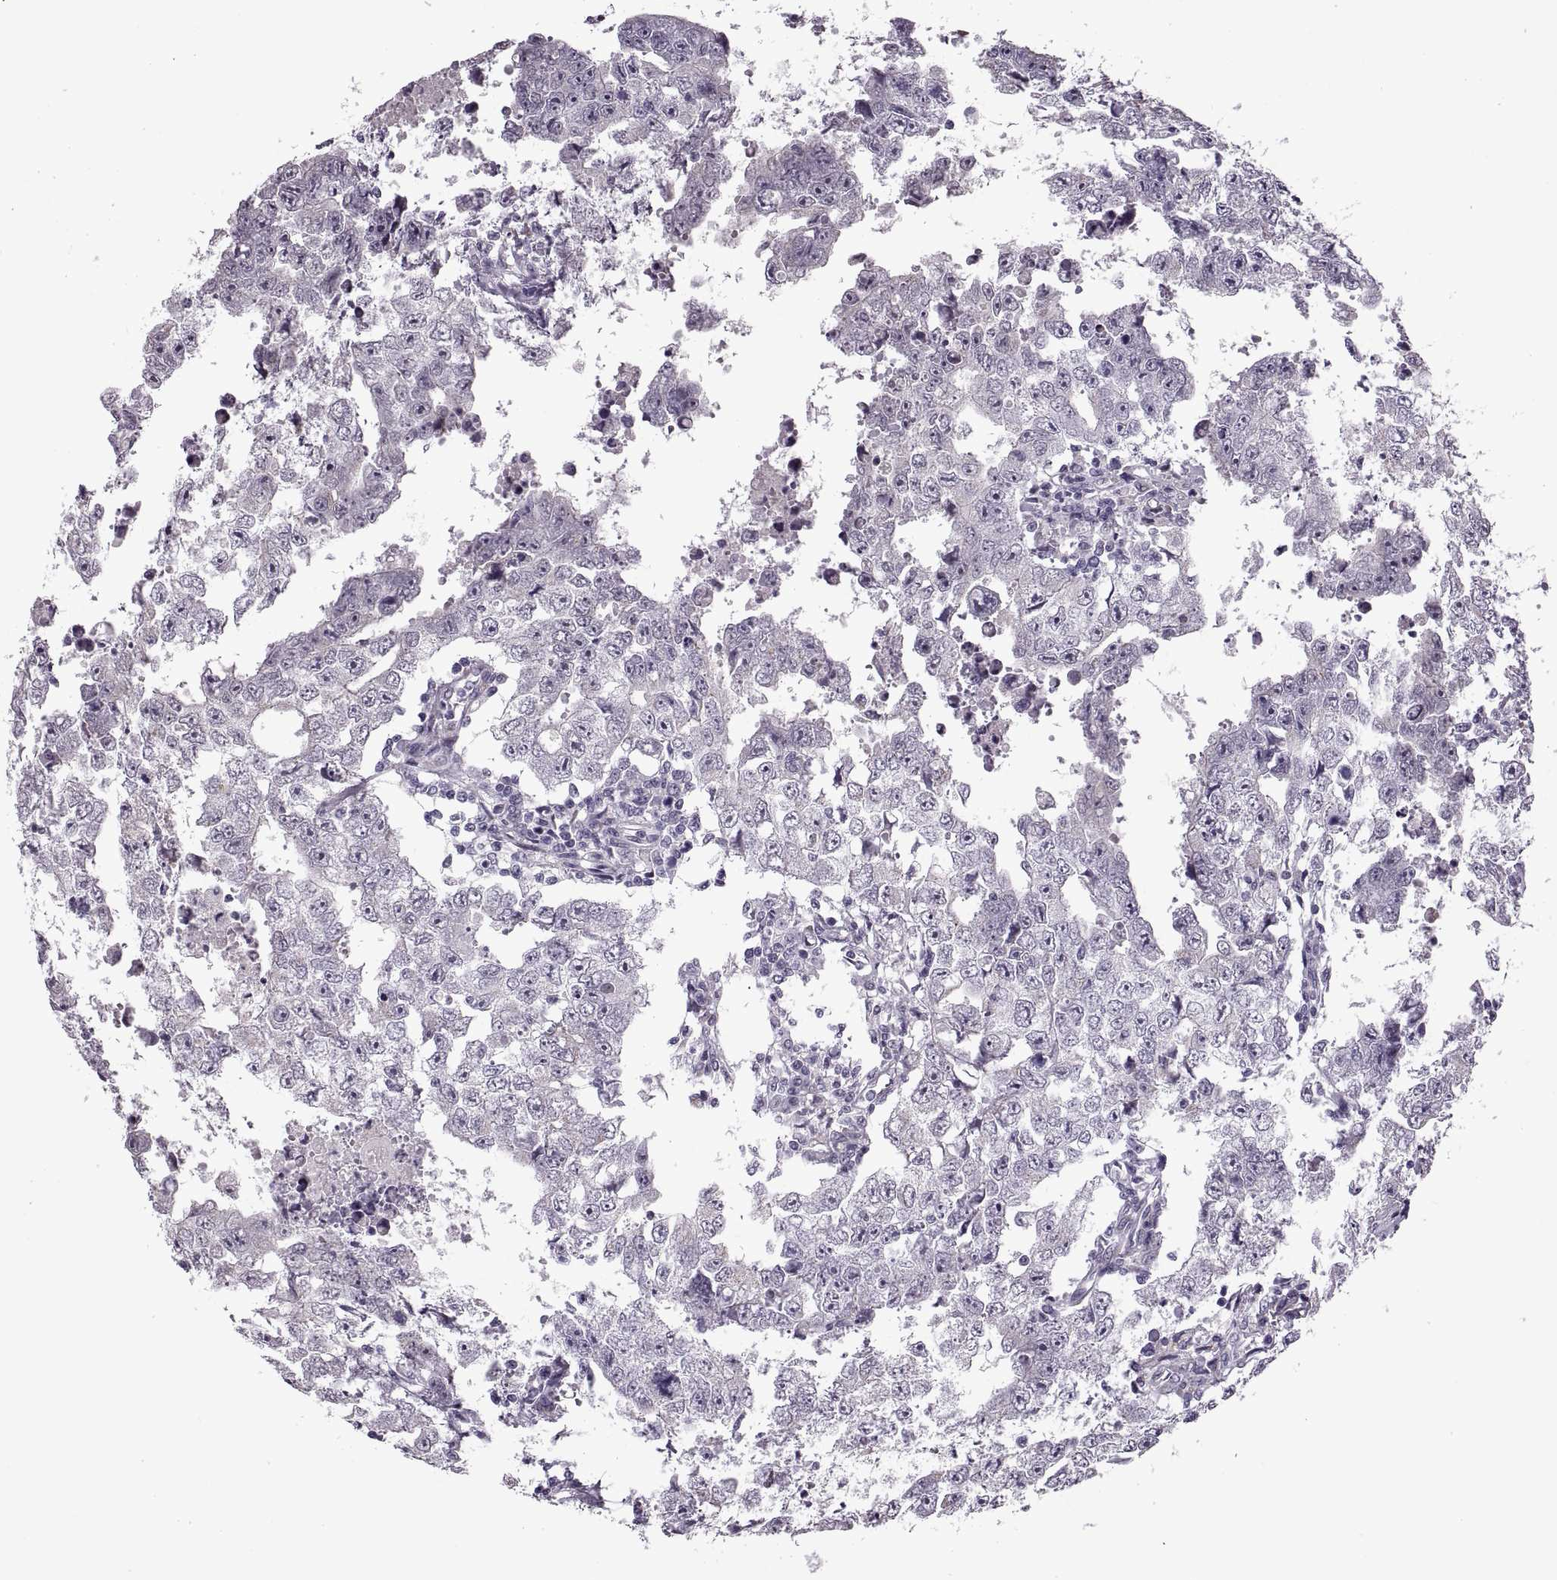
{"staining": {"intensity": "negative", "quantity": "none", "location": "none"}, "tissue": "testis cancer", "cell_type": "Tumor cells", "image_type": "cancer", "snomed": [{"axis": "morphology", "description": "Carcinoma, Embryonal, NOS"}, {"axis": "topography", "description": "Testis"}], "caption": "Immunohistochemistry (IHC) of testis embryonal carcinoma reveals no positivity in tumor cells.", "gene": "PRSS37", "patient": {"sex": "male", "age": 36}}